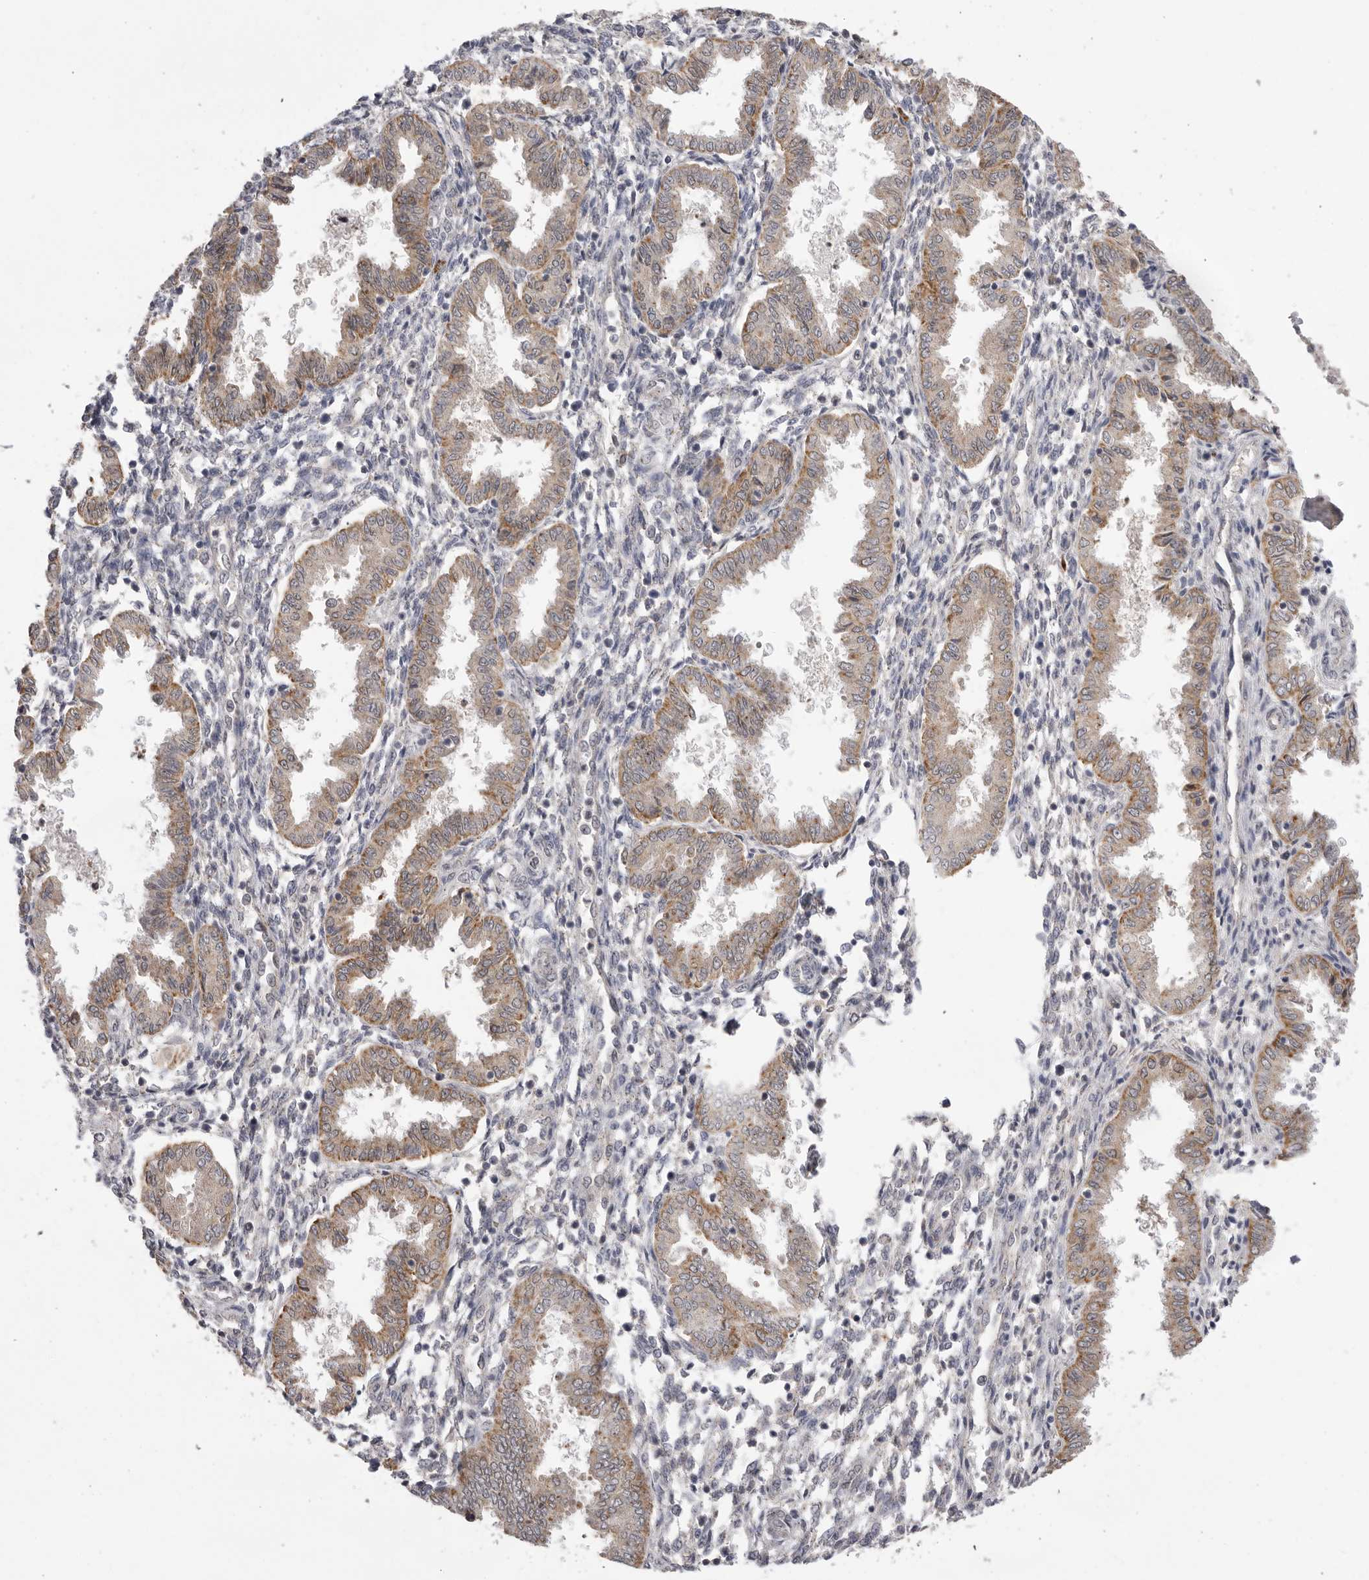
{"staining": {"intensity": "negative", "quantity": "none", "location": "none"}, "tissue": "endometrium", "cell_type": "Cells in endometrial stroma", "image_type": "normal", "snomed": [{"axis": "morphology", "description": "Normal tissue, NOS"}, {"axis": "topography", "description": "Endometrium"}], "caption": "IHC of benign human endometrium demonstrates no expression in cells in endometrial stroma. (Stains: DAB (3,3'-diaminobenzidine) IHC with hematoxylin counter stain, Microscopy: brightfield microscopy at high magnification).", "gene": "TLR3", "patient": {"sex": "female", "age": 33}}